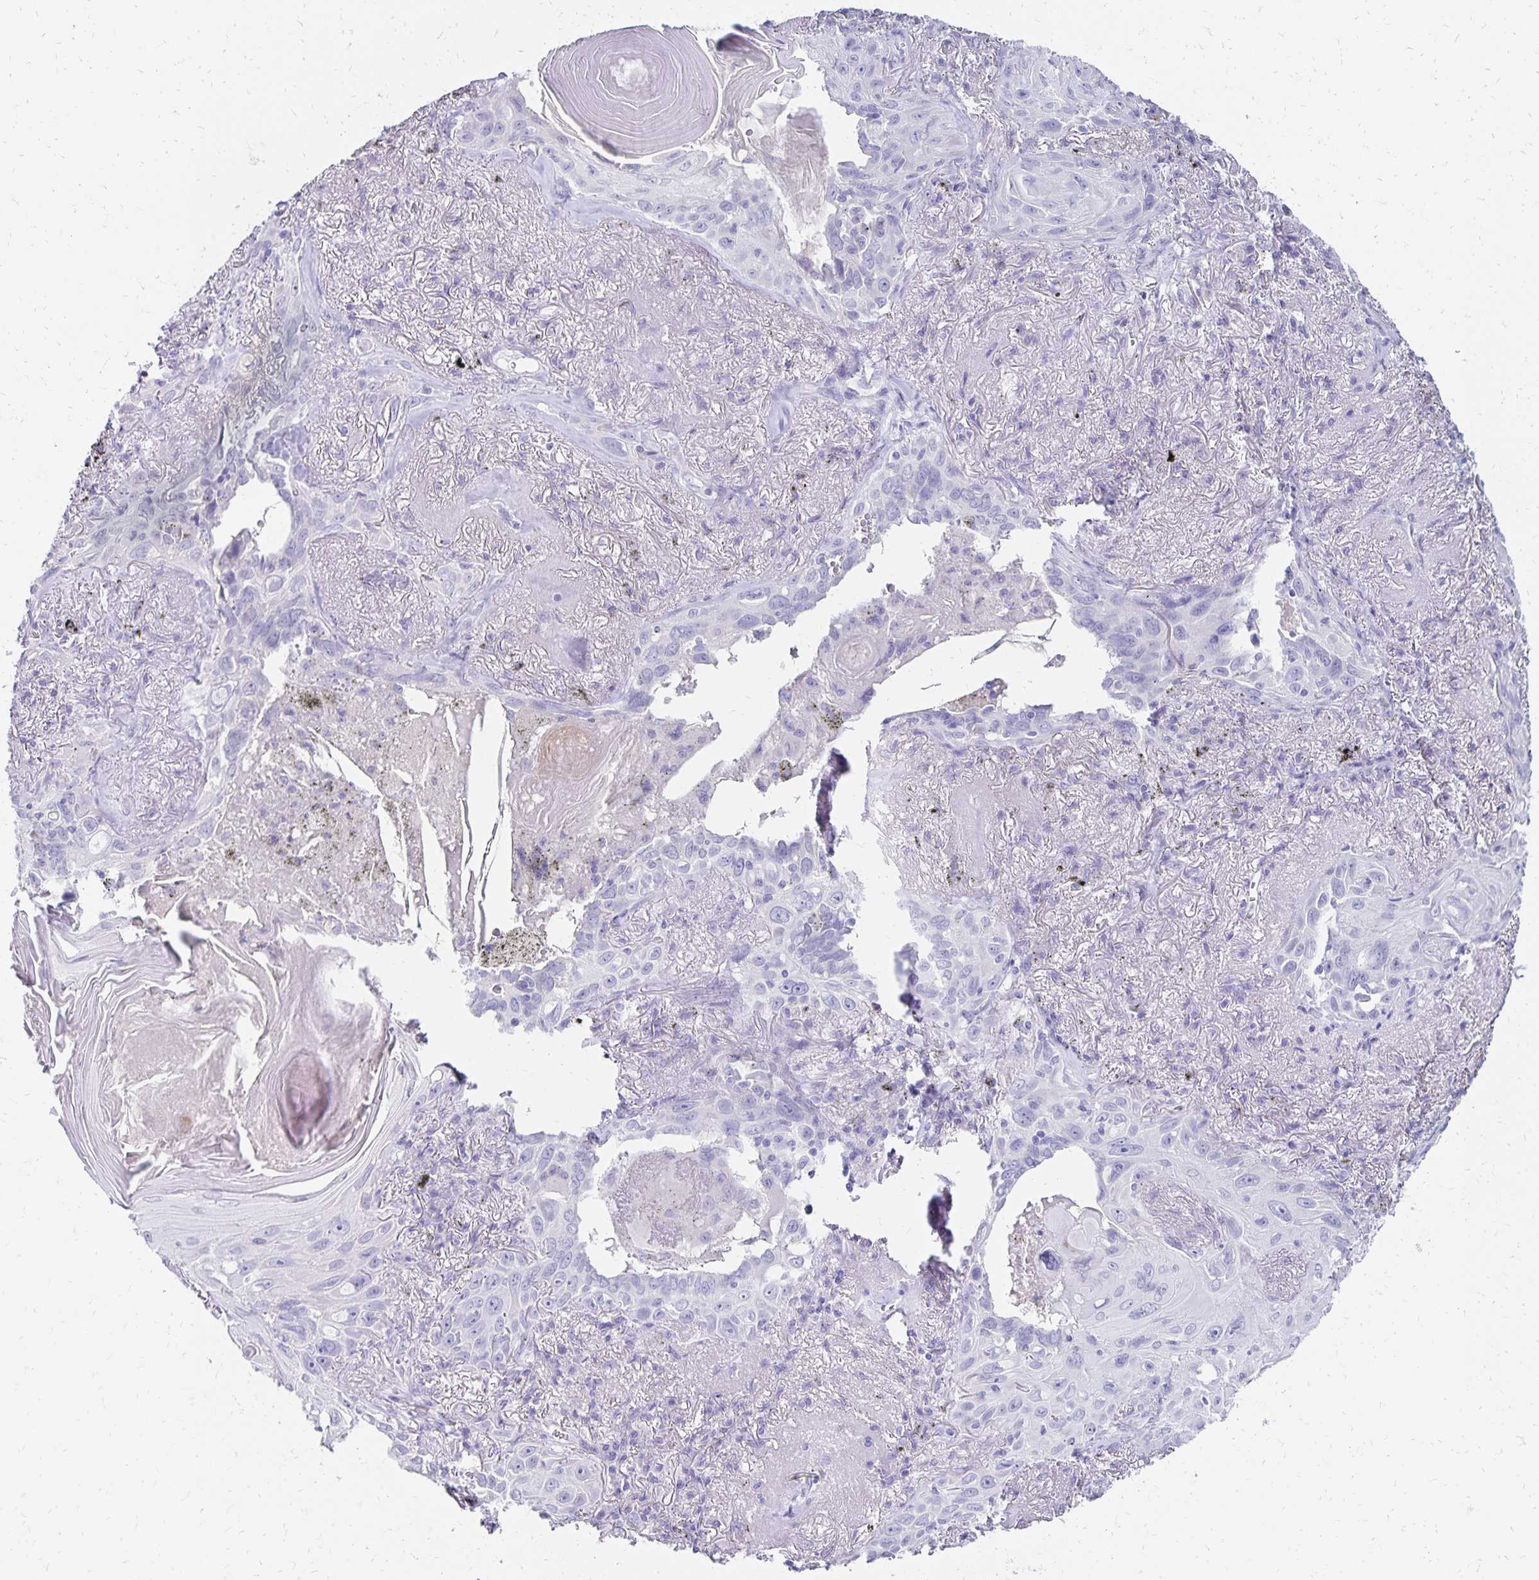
{"staining": {"intensity": "negative", "quantity": "none", "location": "none"}, "tissue": "lung cancer", "cell_type": "Tumor cells", "image_type": "cancer", "snomed": [{"axis": "morphology", "description": "Squamous cell carcinoma, NOS"}, {"axis": "topography", "description": "Lung"}], "caption": "This is an immunohistochemistry photomicrograph of lung squamous cell carcinoma. There is no positivity in tumor cells.", "gene": "DYNLT4", "patient": {"sex": "male", "age": 79}}